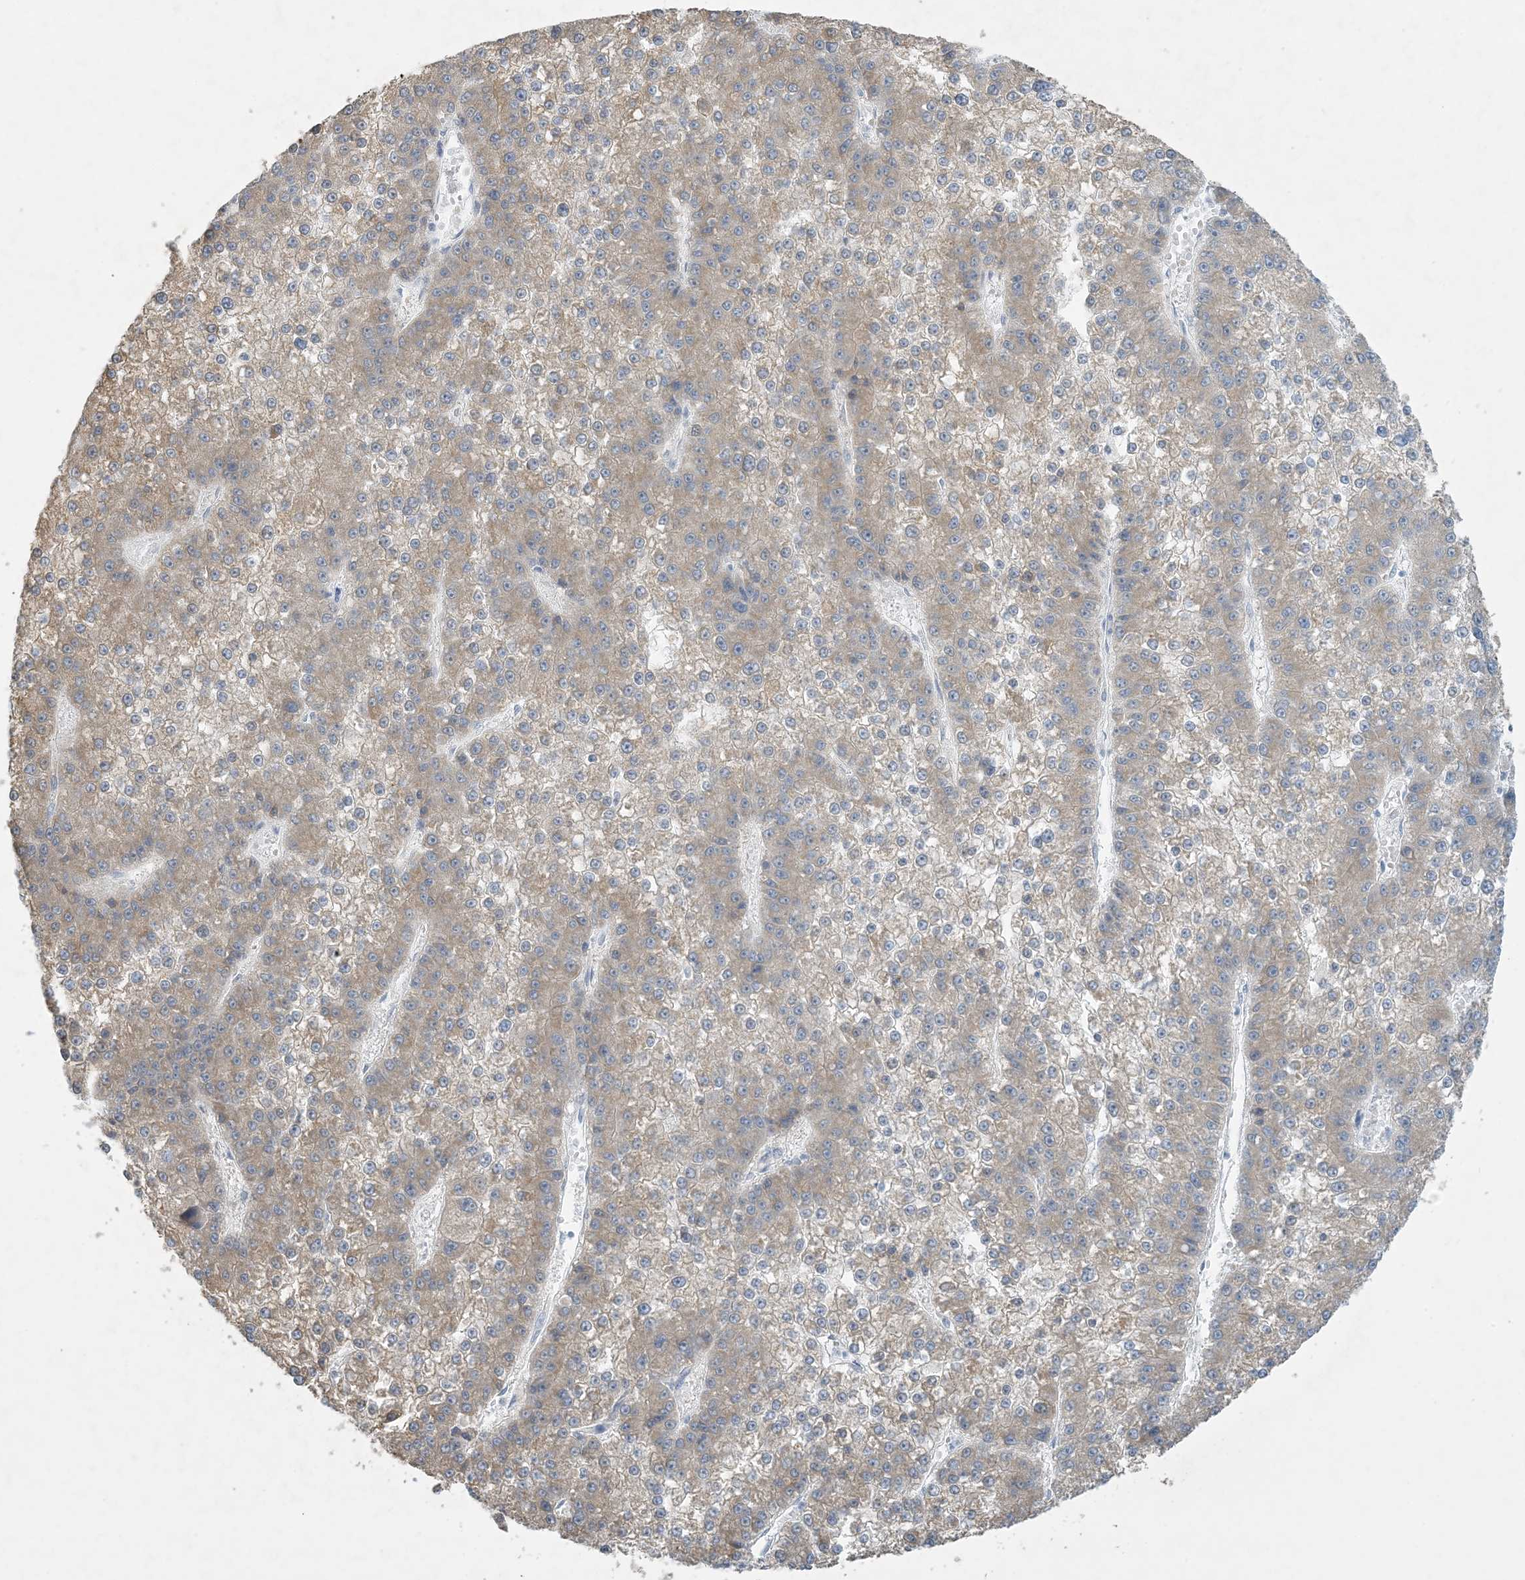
{"staining": {"intensity": "weak", "quantity": "25%-75%", "location": "cytoplasmic/membranous"}, "tissue": "liver cancer", "cell_type": "Tumor cells", "image_type": "cancer", "snomed": [{"axis": "morphology", "description": "Carcinoma, Hepatocellular, NOS"}, {"axis": "topography", "description": "Liver"}], "caption": "Tumor cells show weak cytoplasmic/membranous expression in about 25%-75% of cells in liver hepatocellular carcinoma.", "gene": "MRPS18A", "patient": {"sex": "female", "age": 73}}